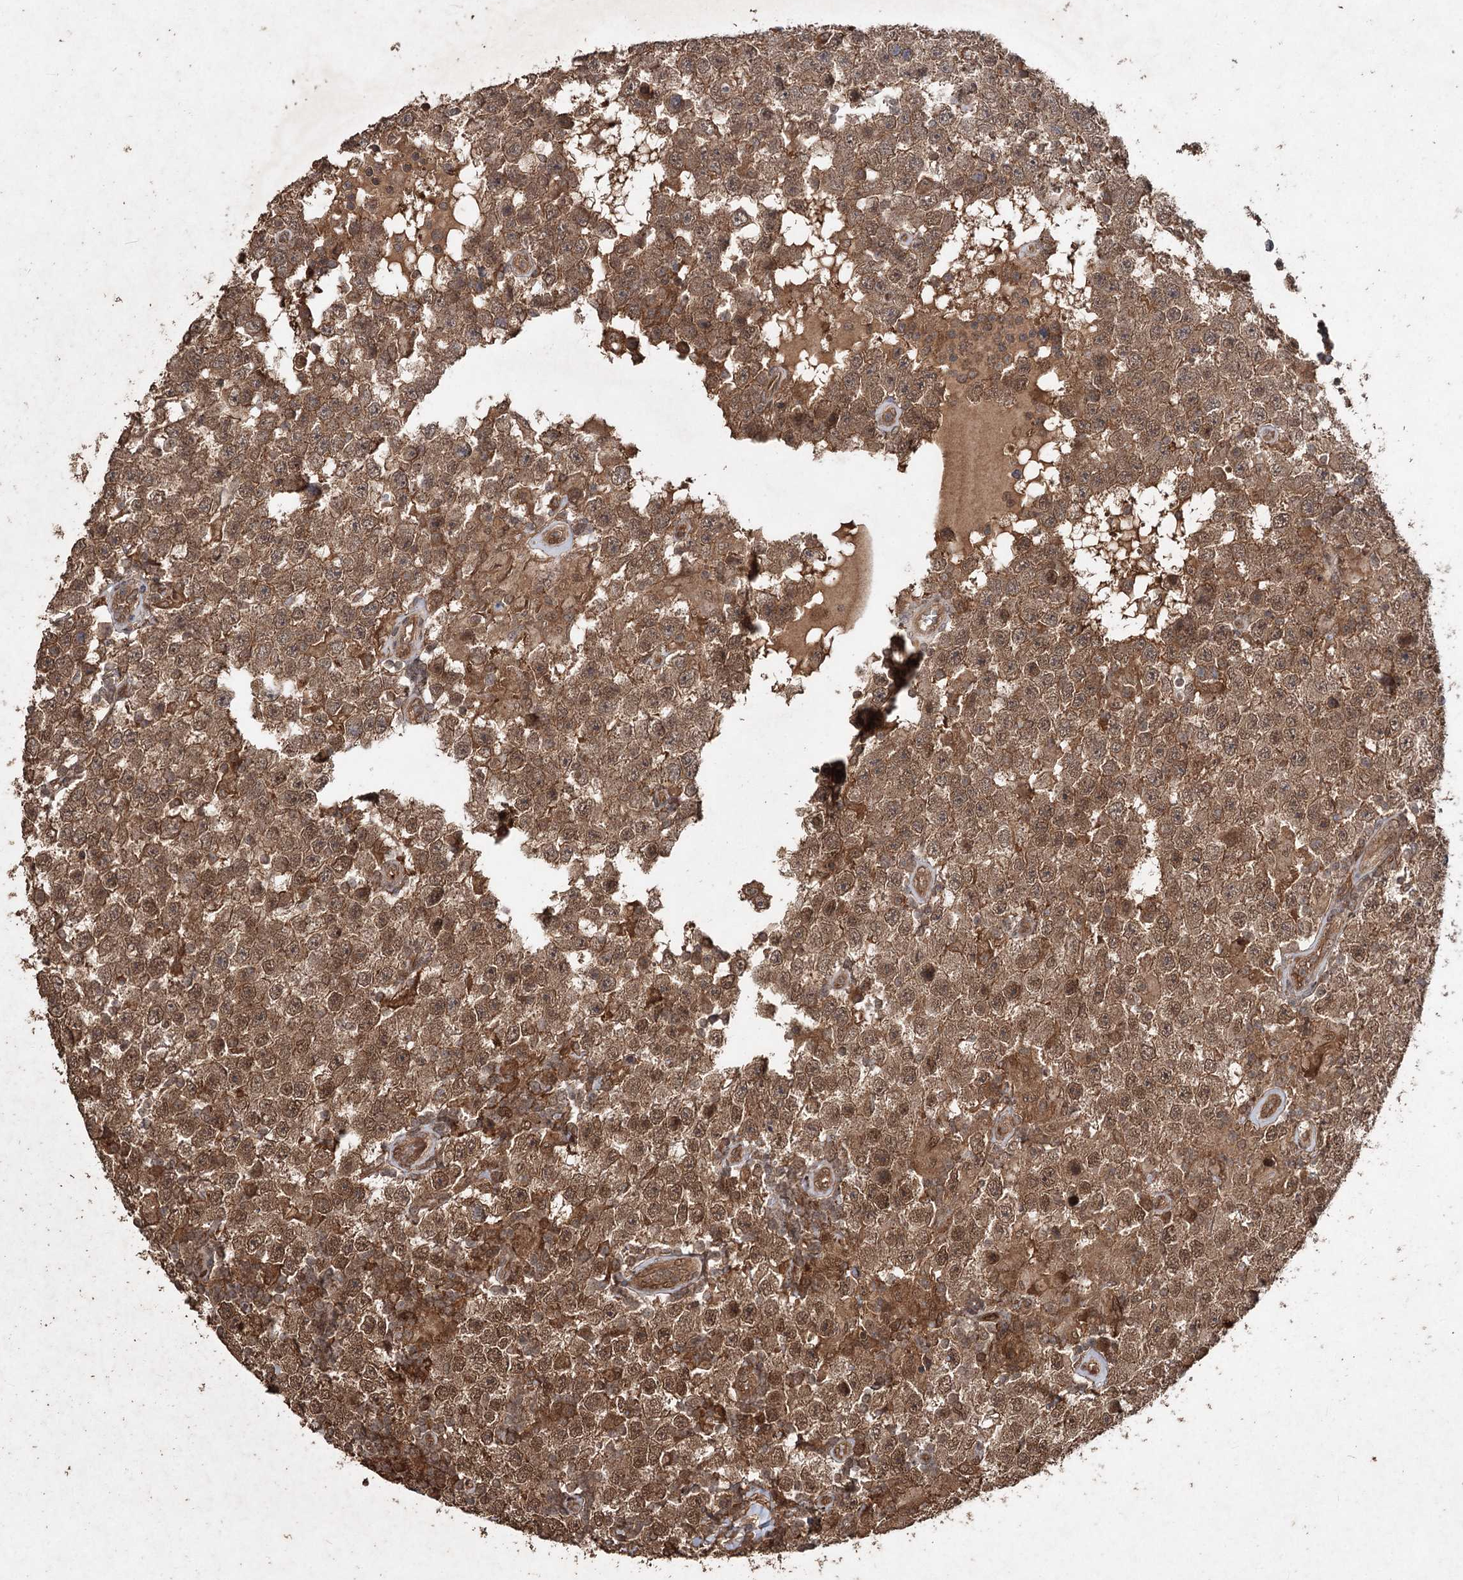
{"staining": {"intensity": "moderate", "quantity": ">75%", "location": "cytoplasmic/membranous,nuclear"}, "tissue": "testis cancer", "cell_type": "Tumor cells", "image_type": "cancer", "snomed": [{"axis": "morphology", "description": "Normal tissue, NOS"}, {"axis": "morphology", "description": "Urothelial carcinoma, High grade"}, {"axis": "morphology", "description": "Seminoma, NOS"}, {"axis": "morphology", "description": "Carcinoma, Embryonal, NOS"}, {"axis": "topography", "description": "Urinary bladder"}, {"axis": "topography", "description": "Testis"}], "caption": "A photomicrograph showing moderate cytoplasmic/membranous and nuclear staining in approximately >75% of tumor cells in testis cancer, as visualized by brown immunohistochemical staining.", "gene": "FBXO7", "patient": {"sex": "male", "age": 41}}